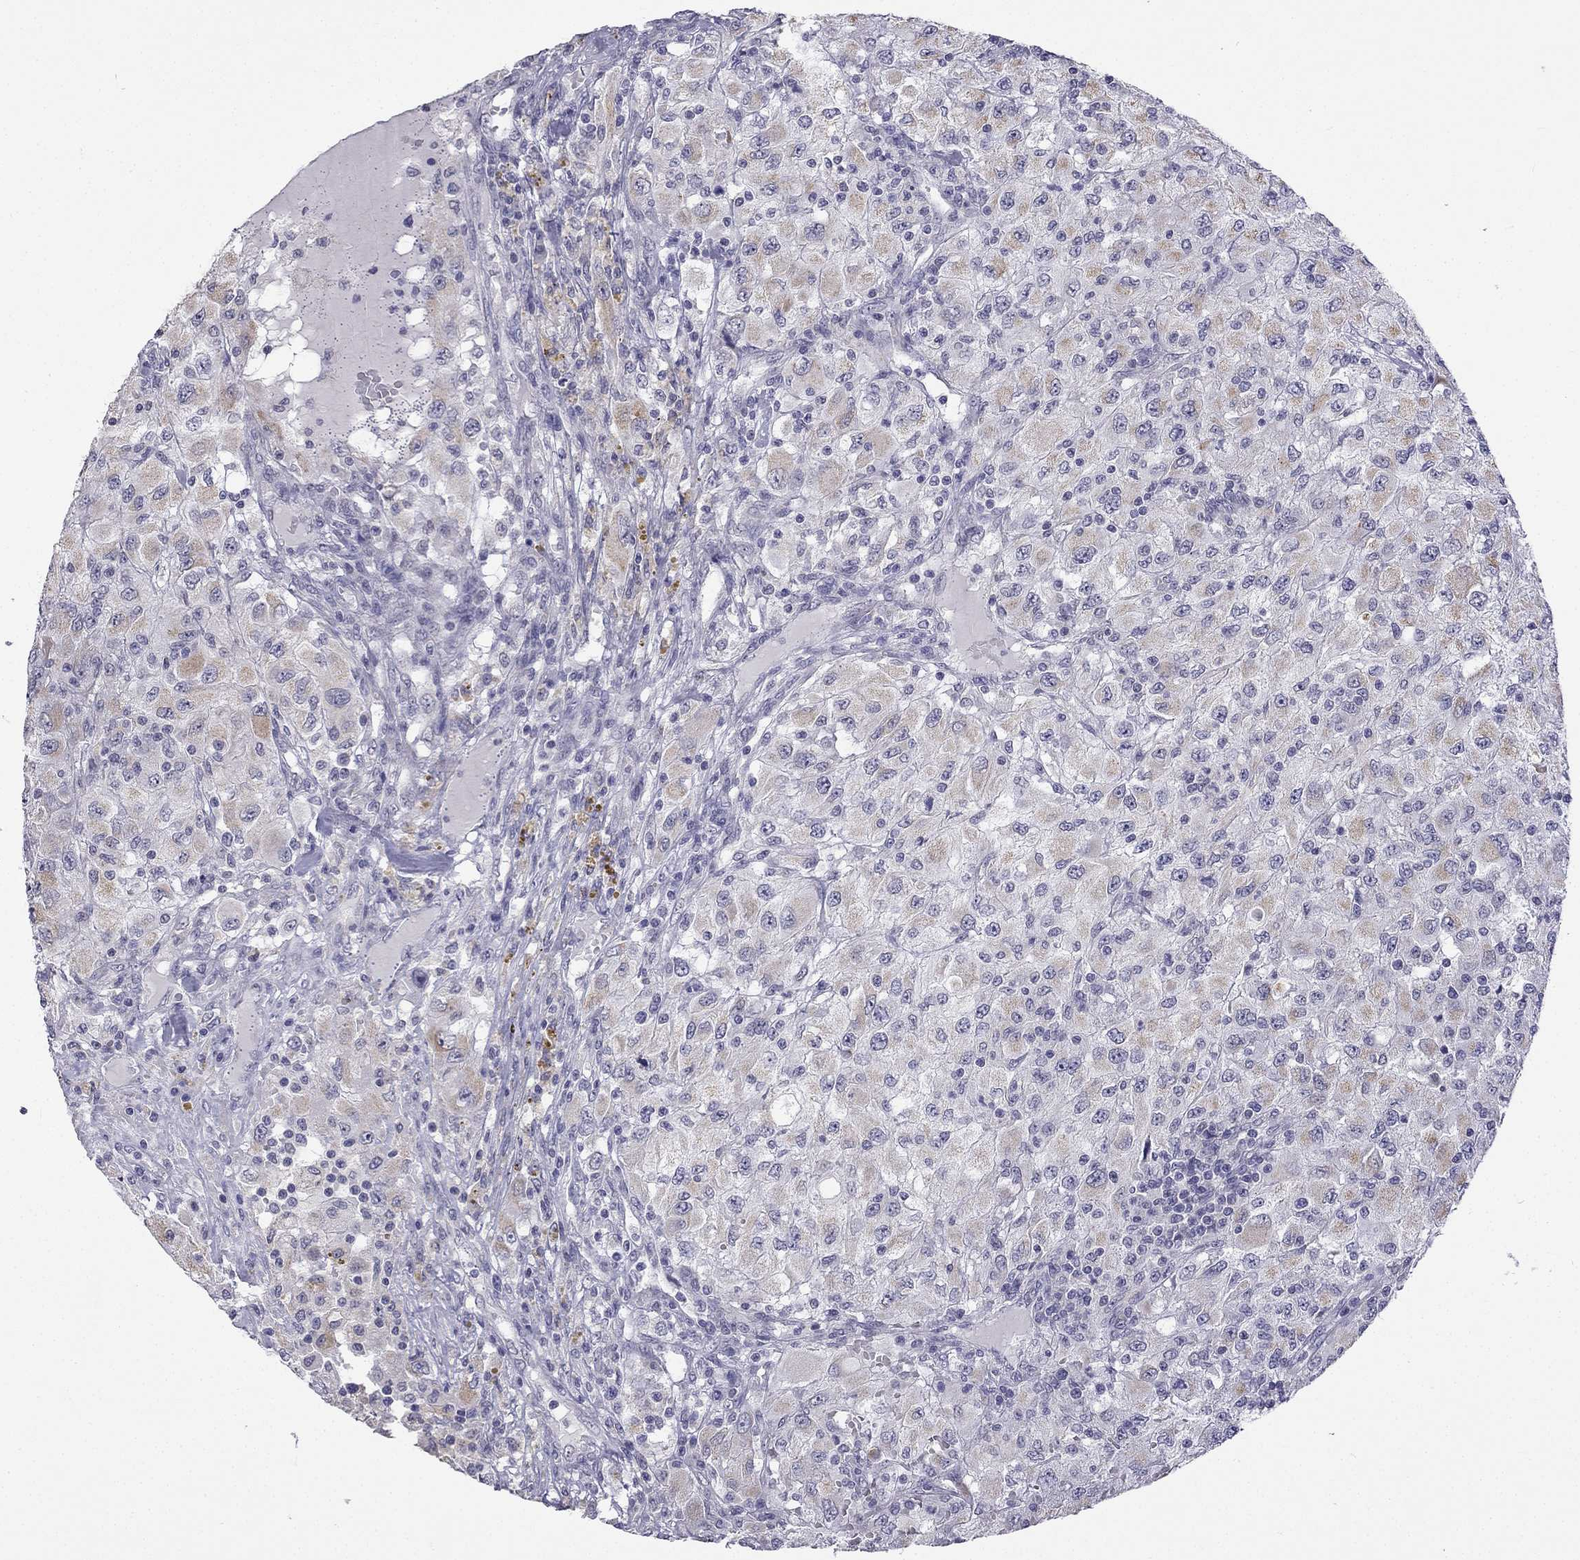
{"staining": {"intensity": "negative", "quantity": "none", "location": "none"}, "tissue": "renal cancer", "cell_type": "Tumor cells", "image_type": "cancer", "snomed": [{"axis": "morphology", "description": "Adenocarcinoma, NOS"}, {"axis": "topography", "description": "Kidney"}], "caption": "Immunohistochemistry of human renal cancer (adenocarcinoma) displays no expression in tumor cells. (Brightfield microscopy of DAB immunohistochemistry at high magnification).", "gene": "C5orf49", "patient": {"sex": "female", "age": 67}}